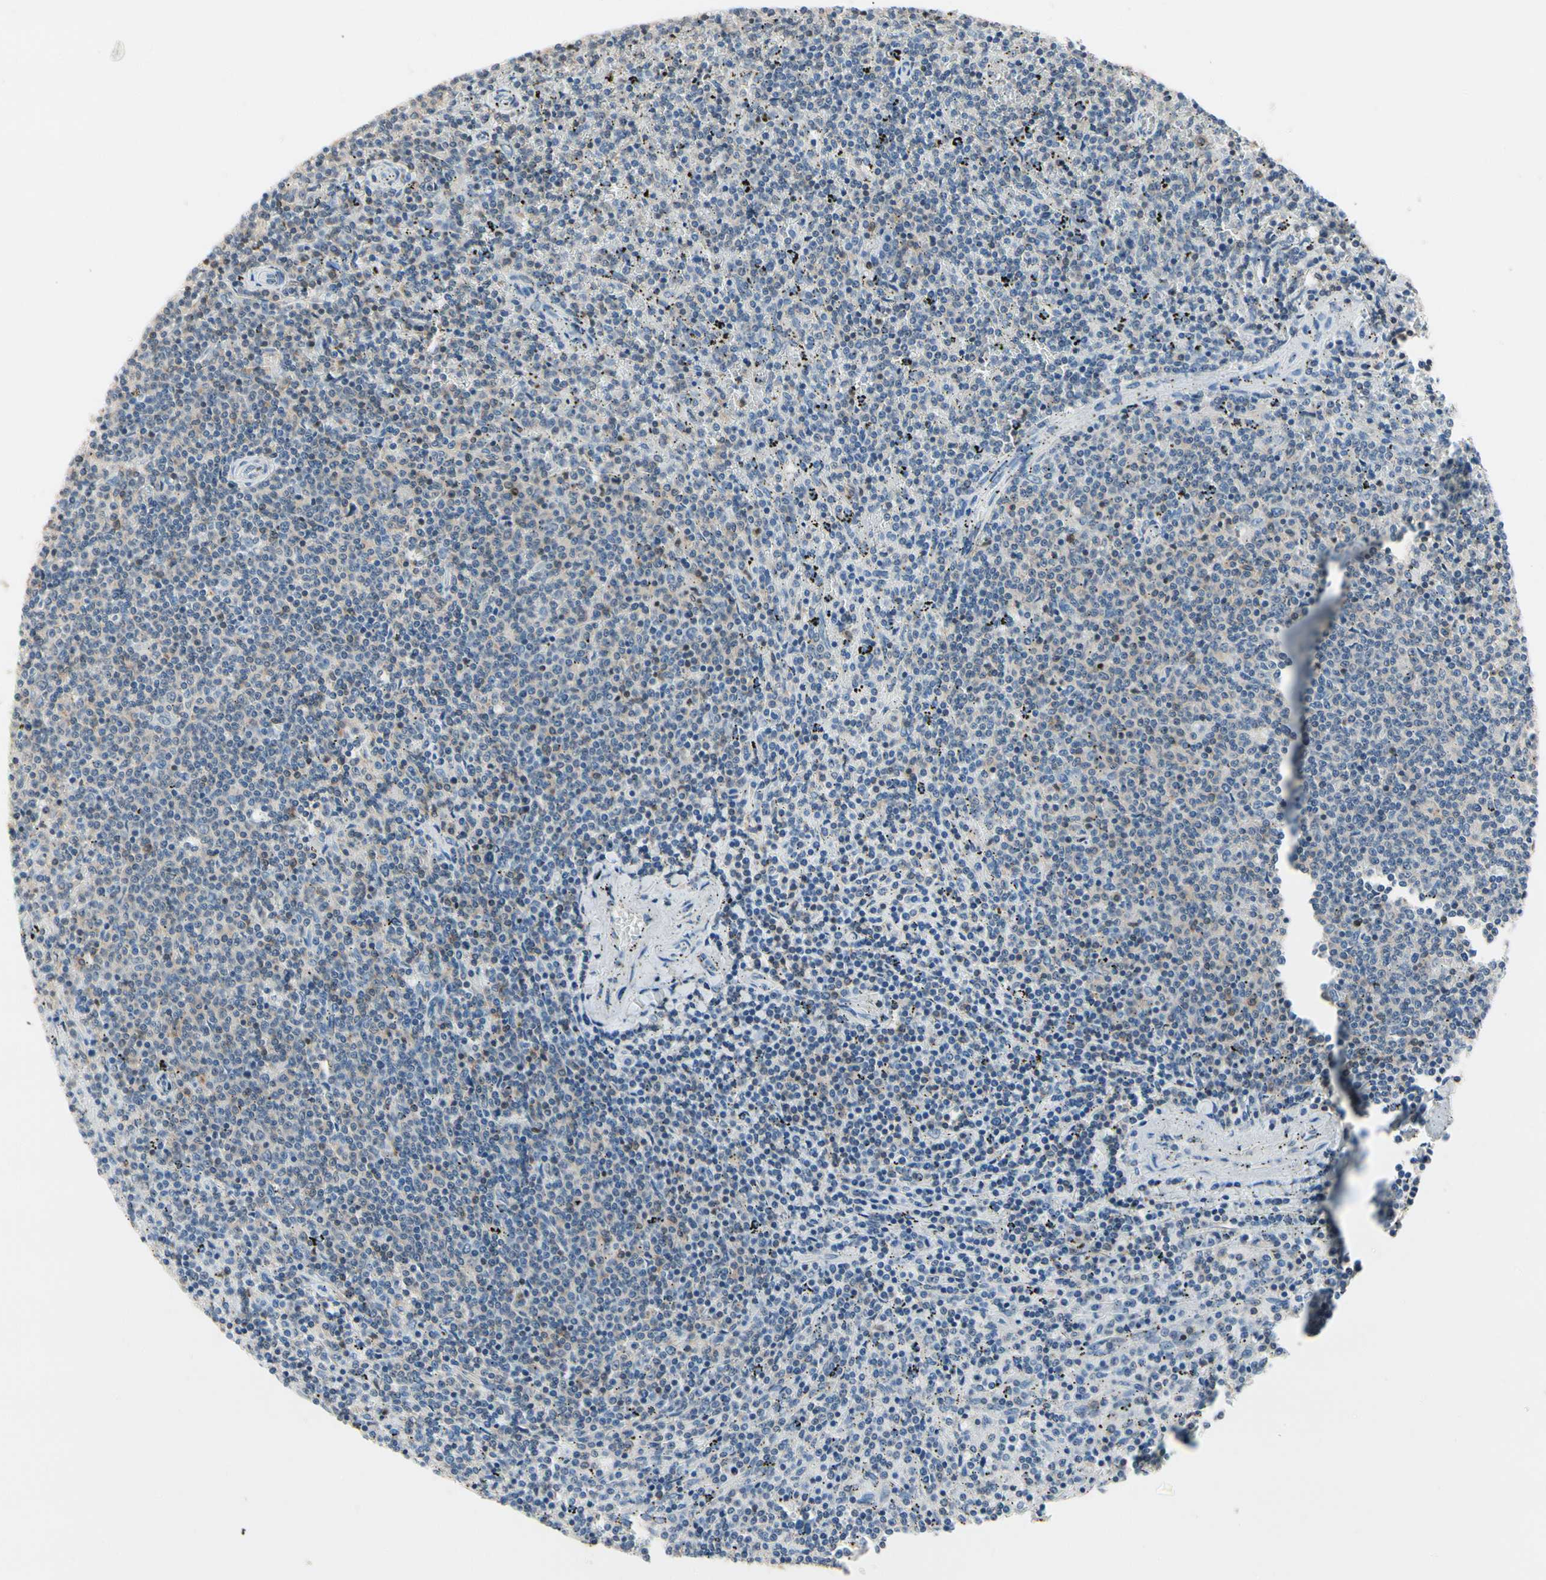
{"staining": {"intensity": "negative", "quantity": "none", "location": "none"}, "tissue": "lymphoma", "cell_type": "Tumor cells", "image_type": "cancer", "snomed": [{"axis": "morphology", "description": "Malignant lymphoma, non-Hodgkin's type, Low grade"}, {"axis": "topography", "description": "Spleen"}], "caption": "The micrograph shows no significant staining in tumor cells of malignant lymphoma, non-Hodgkin's type (low-grade). Nuclei are stained in blue.", "gene": "NFATC2", "patient": {"sex": "female", "age": 50}}